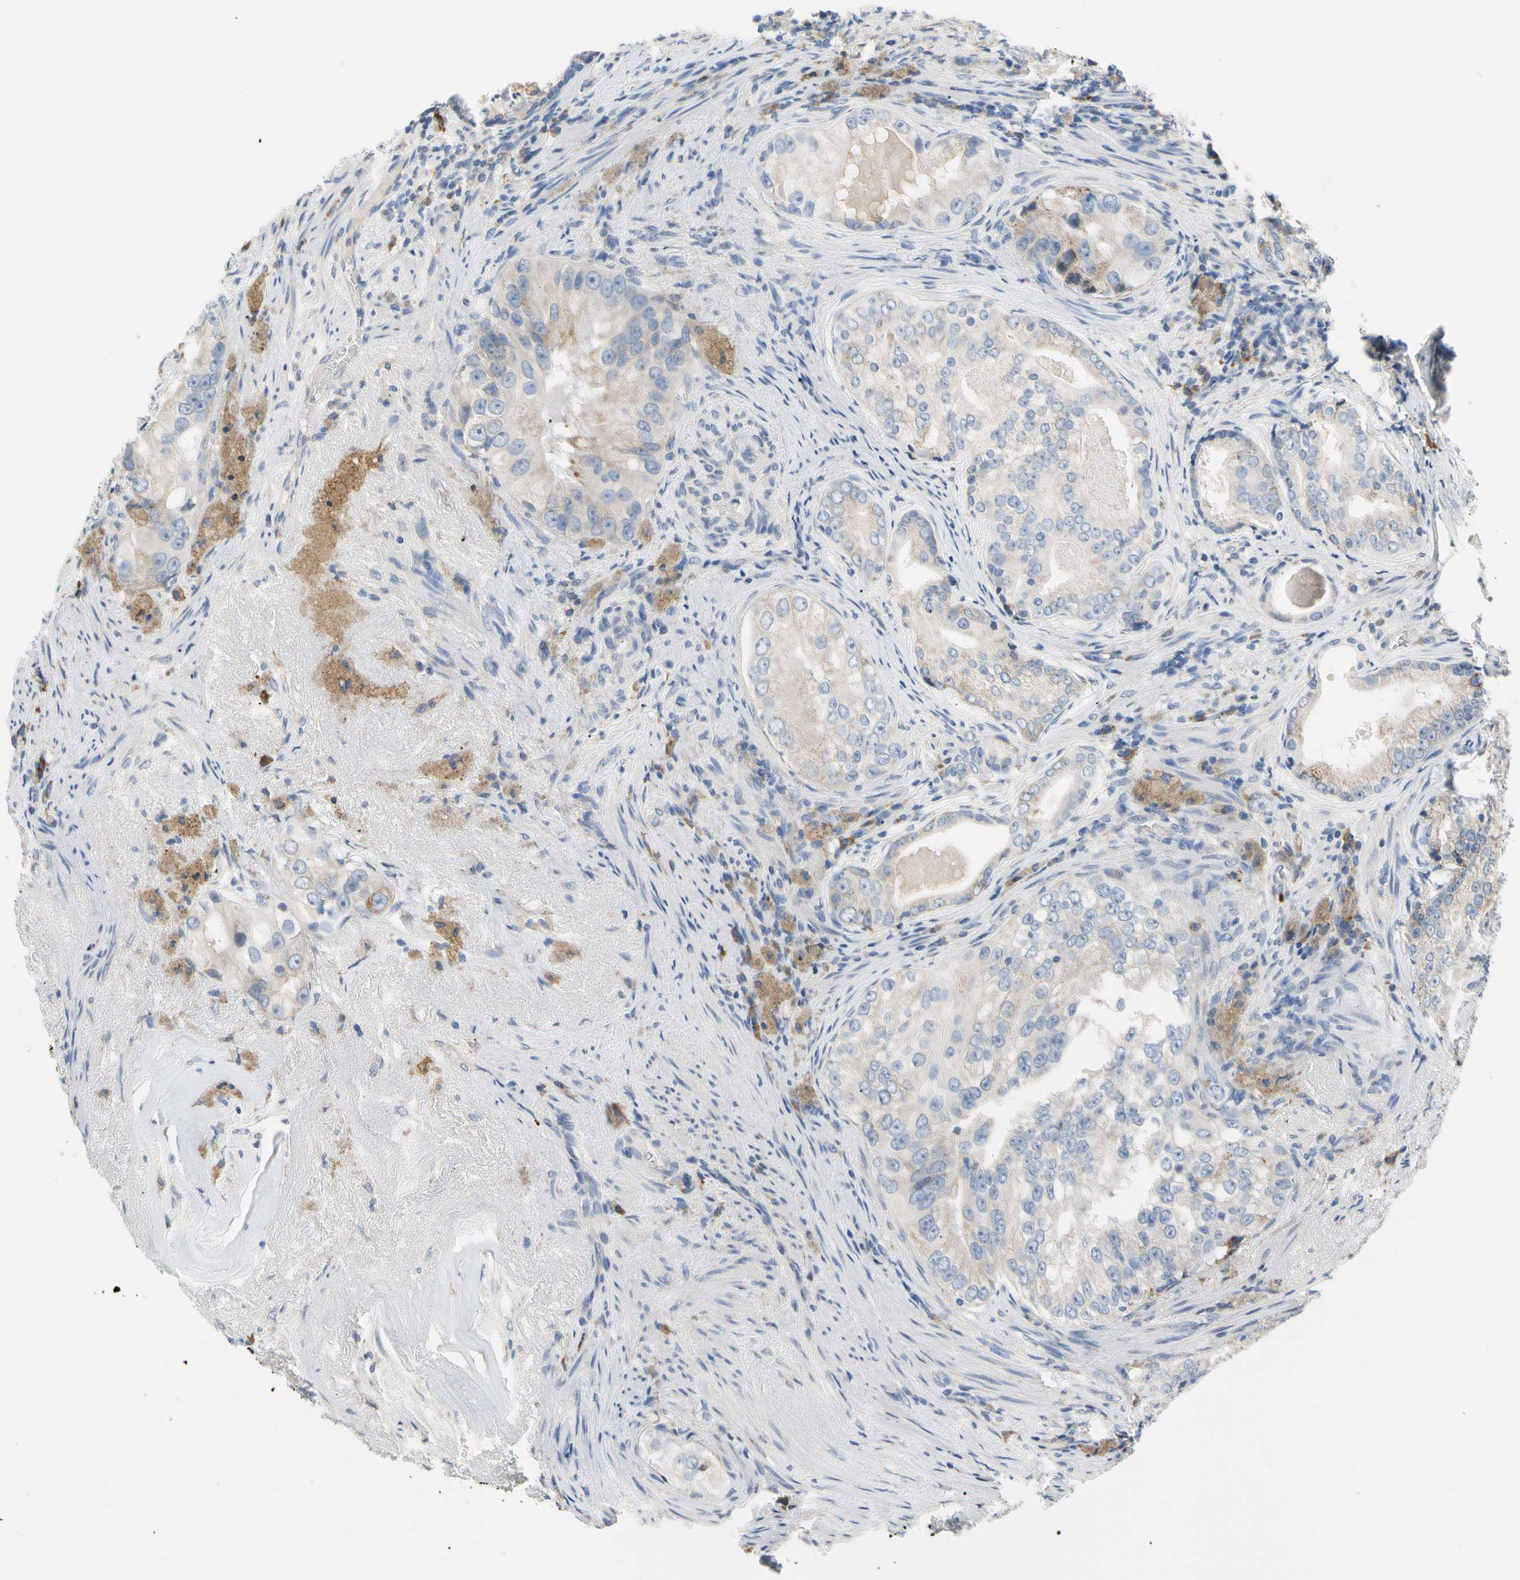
{"staining": {"intensity": "weak", "quantity": "25%-75%", "location": "cytoplasmic/membranous"}, "tissue": "prostate cancer", "cell_type": "Tumor cells", "image_type": "cancer", "snomed": [{"axis": "morphology", "description": "Adenocarcinoma, High grade"}, {"axis": "topography", "description": "Prostate"}], "caption": "Tumor cells reveal weak cytoplasmic/membranous positivity in approximately 25%-75% of cells in high-grade adenocarcinoma (prostate).", "gene": "STXBP1", "patient": {"sex": "male", "age": 66}}